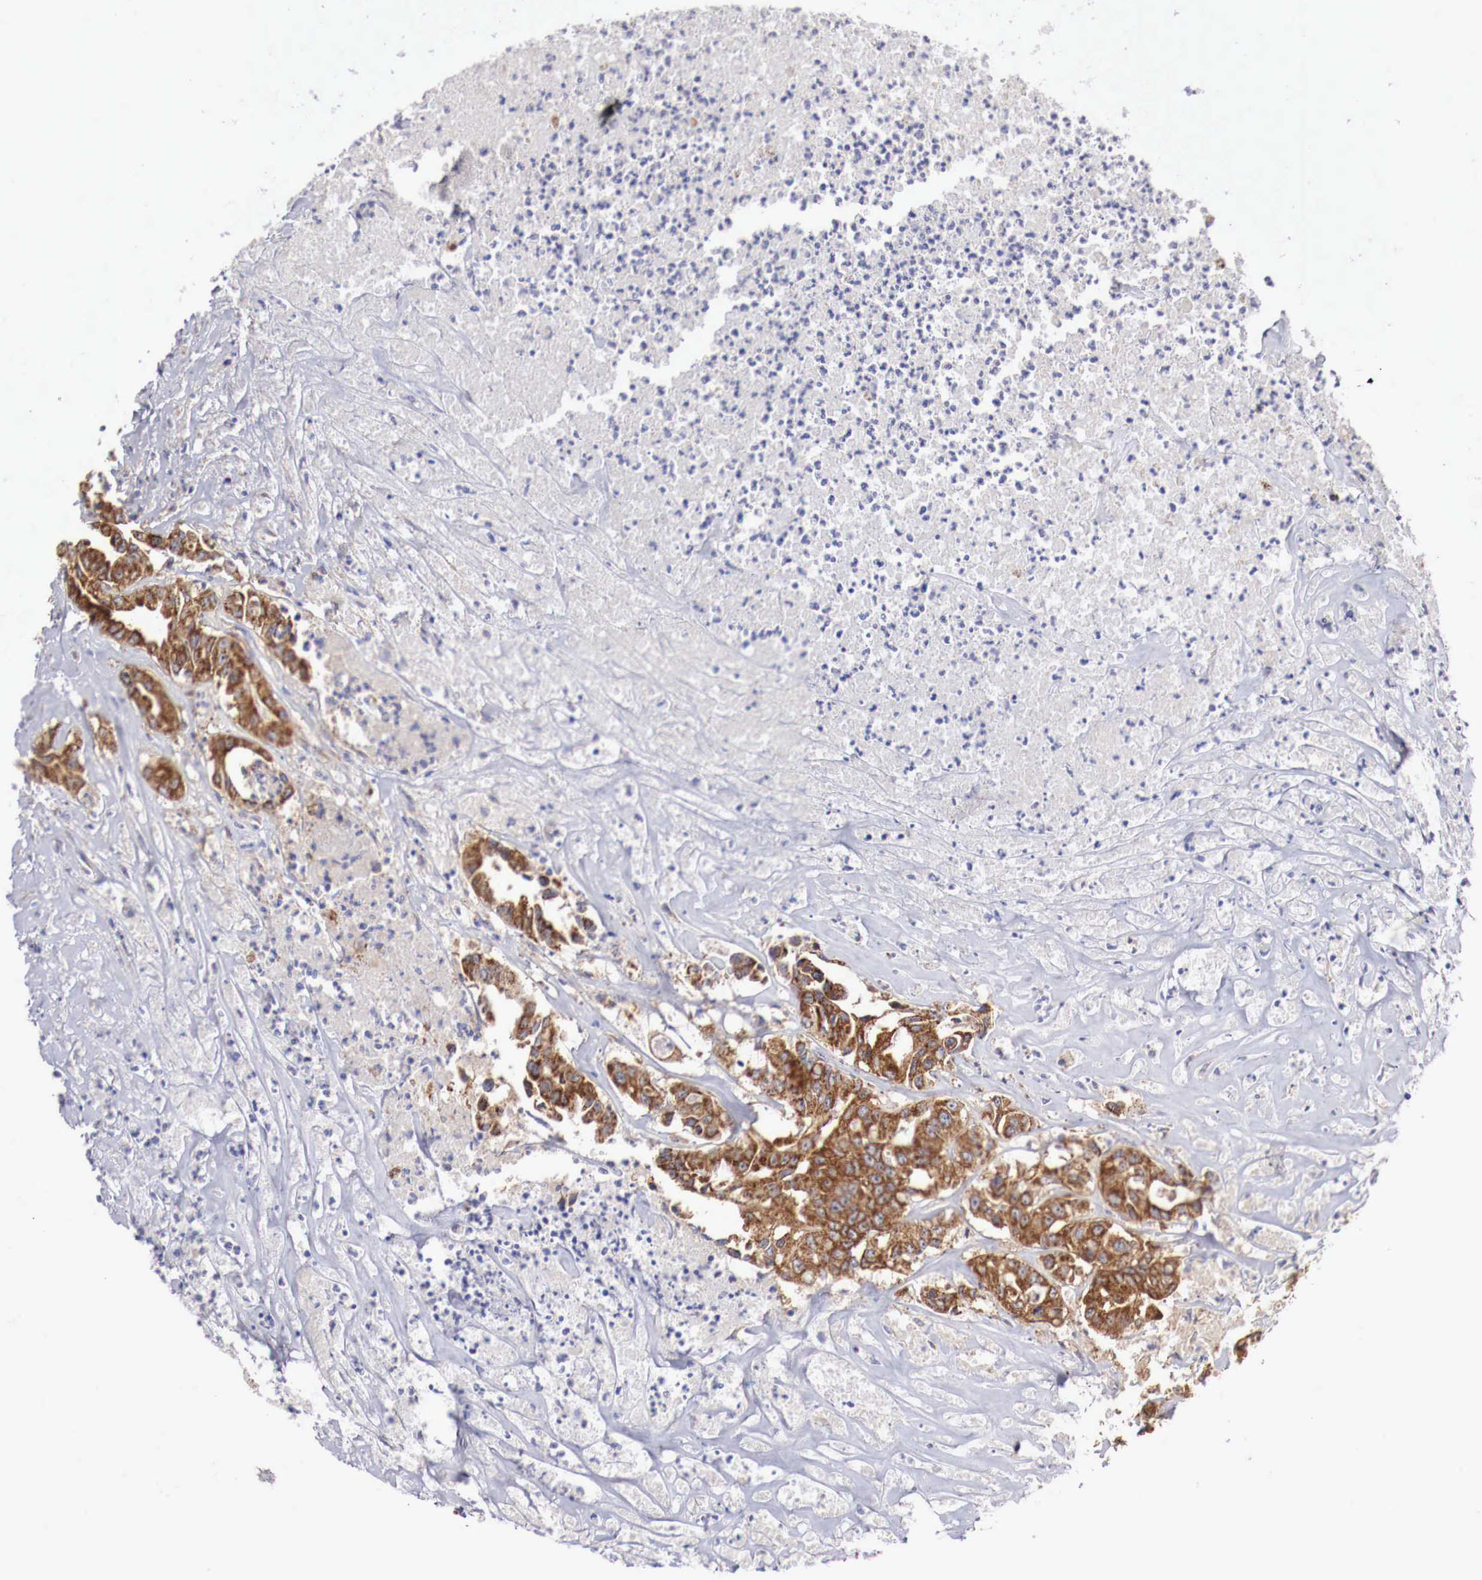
{"staining": {"intensity": "strong", "quantity": ">75%", "location": "cytoplasmic/membranous"}, "tissue": "colorectal cancer", "cell_type": "Tumor cells", "image_type": "cancer", "snomed": [{"axis": "morphology", "description": "Adenocarcinoma, NOS"}, {"axis": "topography", "description": "Colon"}], "caption": "IHC of colorectal cancer (adenocarcinoma) demonstrates high levels of strong cytoplasmic/membranous expression in about >75% of tumor cells.", "gene": "XPNPEP3", "patient": {"sex": "female", "age": 70}}